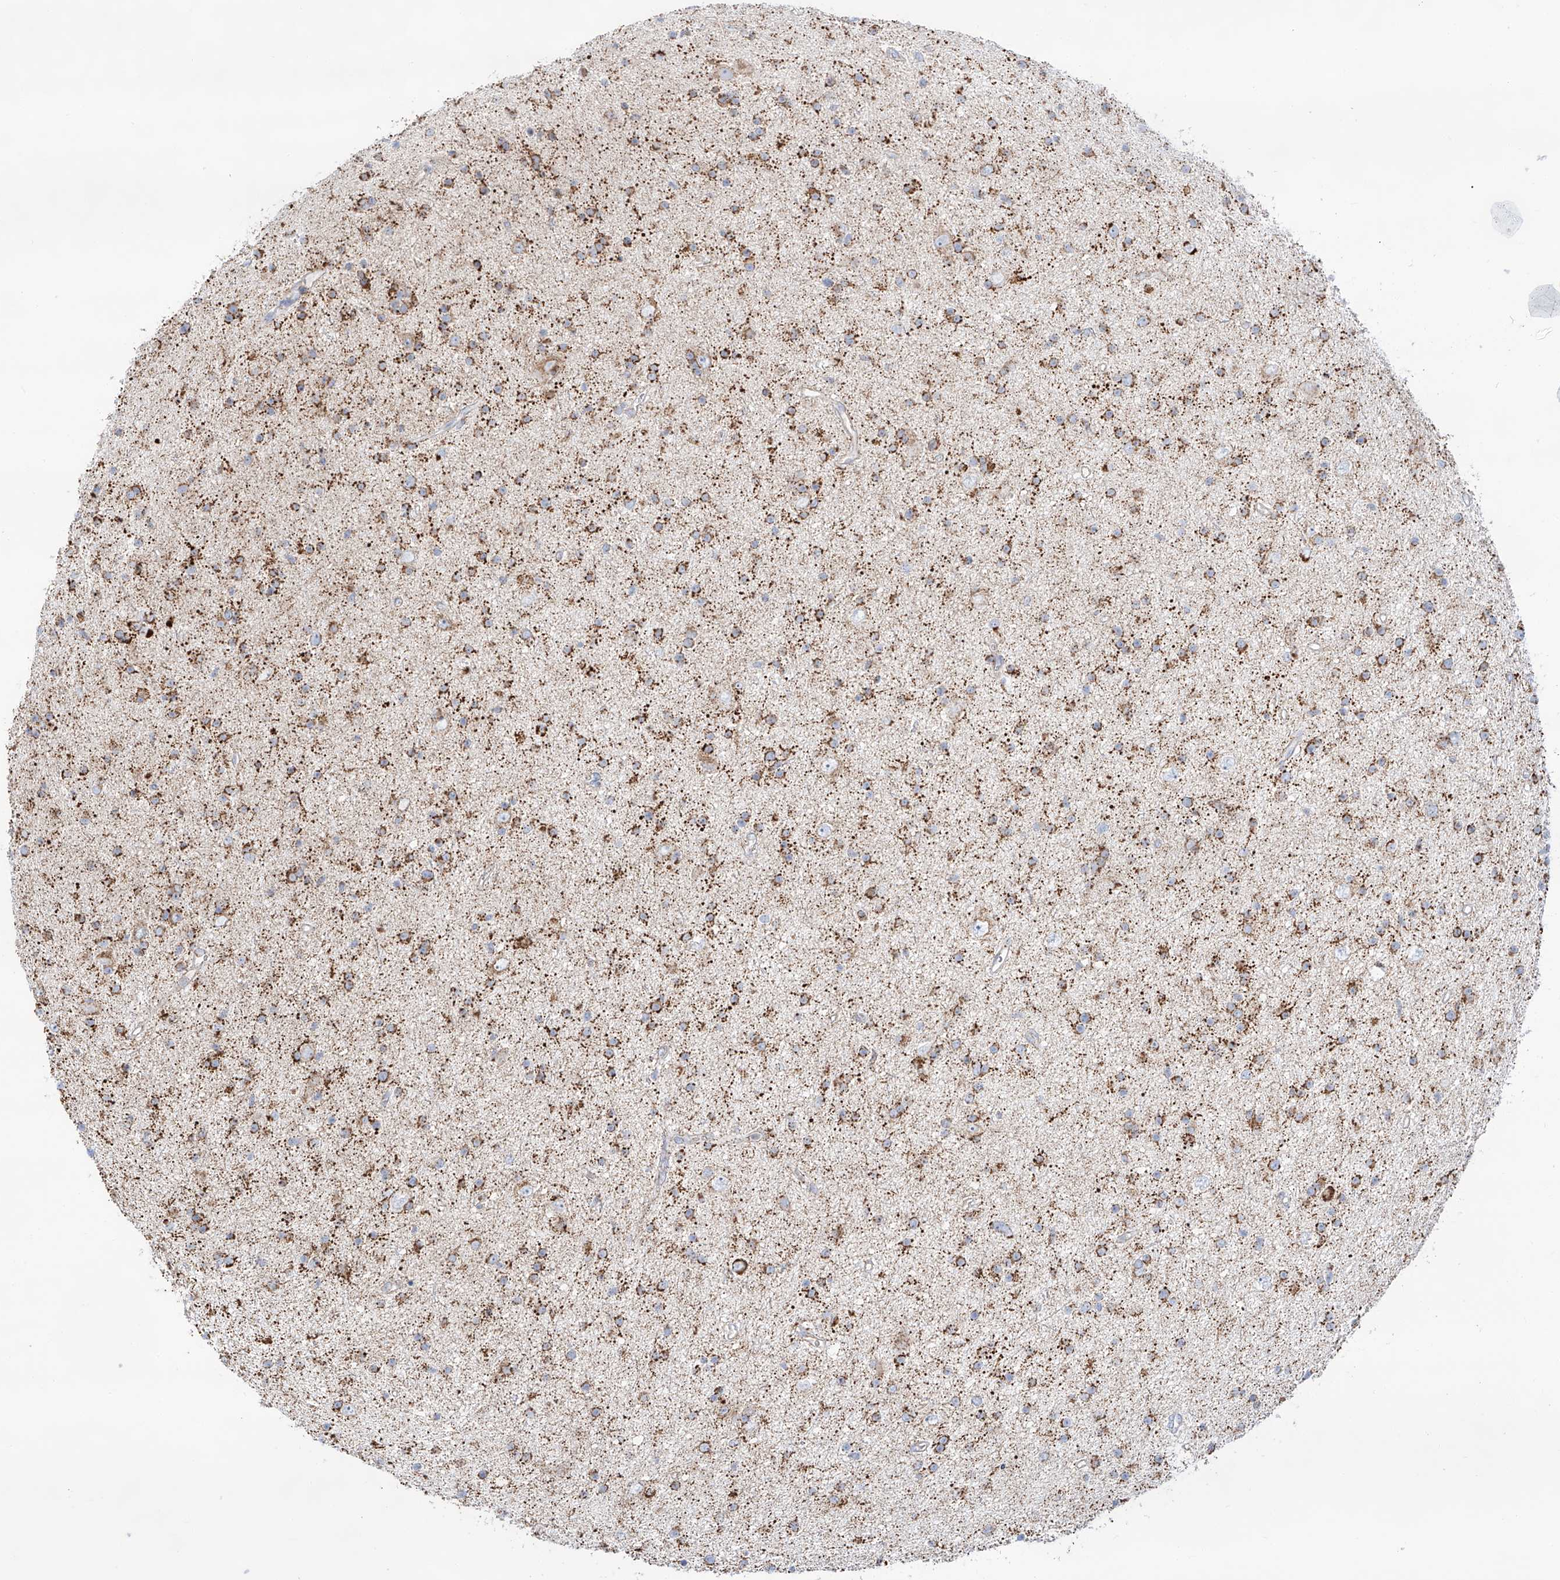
{"staining": {"intensity": "moderate", "quantity": ">75%", "location": "cytoplasmic/membranous"}, "tissue": "glioma", "cell_type": "Tumor cells", "image_type": "cancer", "snomed": [{"axis": "morphology", "description": "Glioma, malignant, Low grade"}, {"axis": "topography", "description": "Cerebral cortex"}], "caption": "DAB (3,3'-diaminobenzidine) immunohistochemical staining of low-grade glioma (malignant) demonstrates moderate cytoplasmic/membranous protein positivity in about >75% of tumor cells.", "gene": "TTC27", "patient": {"sex": "female", "age": 39}}